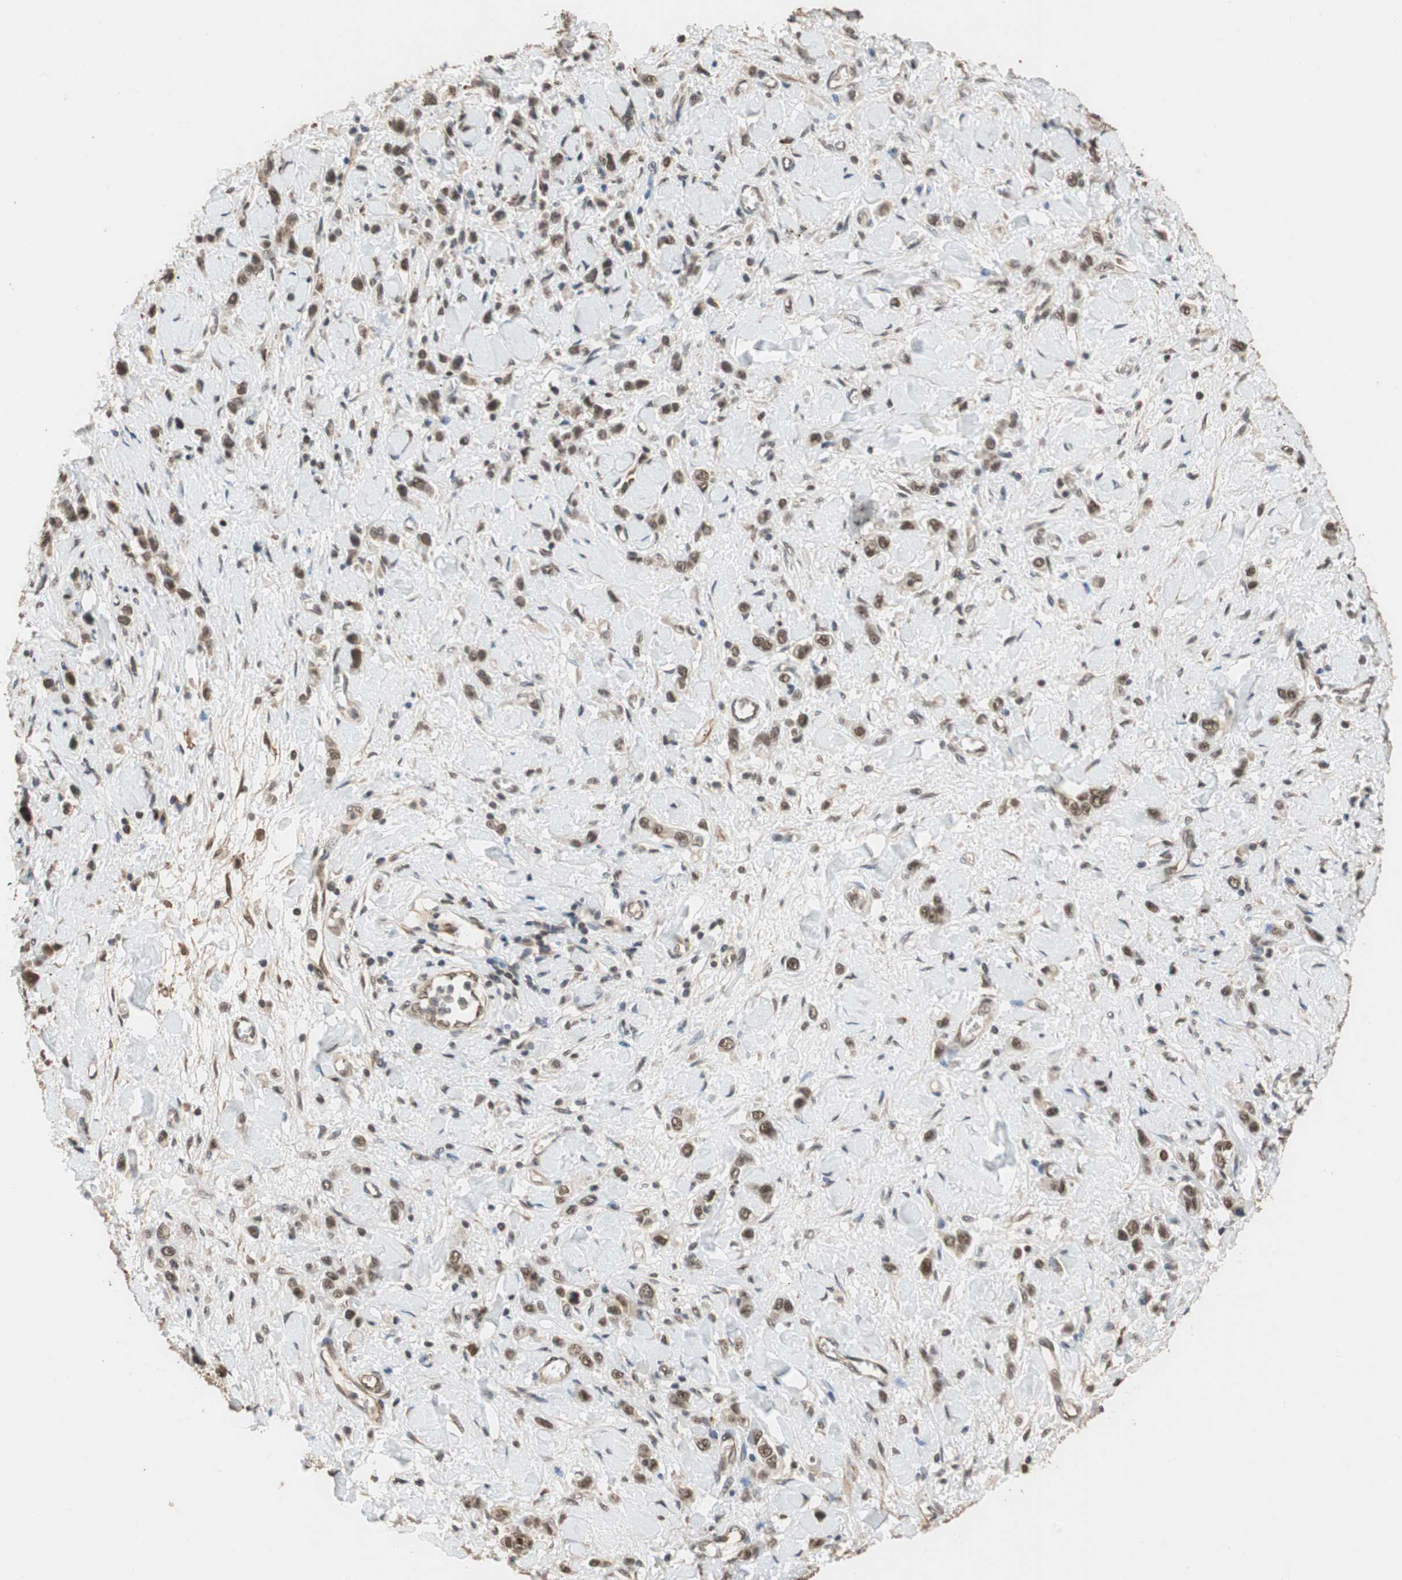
{"staining": {"intensity": "moderate", "quantity": ">75%", "location": "nuclear"}, "tissue": "stomach cancer", "cell_type": "Tumor cells", "image_type": "cancer", "snomed": [{"axis": "morphology", "description": "Normal tissue, NOS"}, {"axis": "morphology", "description": "Adenocarcinoma, NOS"}, {"axis": "topography", "description": "Stomach, upper"}, {"axis": "topography", "description": "Stomach"}], "caption": "The image demonstrates a brown stain indicating the presence of a protein in the nuclear of tumor cells in adenocarcinoma (stomach). The protein of interest is stained brown, and the nuclei are stained in blue (DAB (3,3'-diaminobenzidine) IHC with brightfield microscopy, high magnification).", "gene": "CDC5L", "patient": {"sex": "female", "age": 65}}